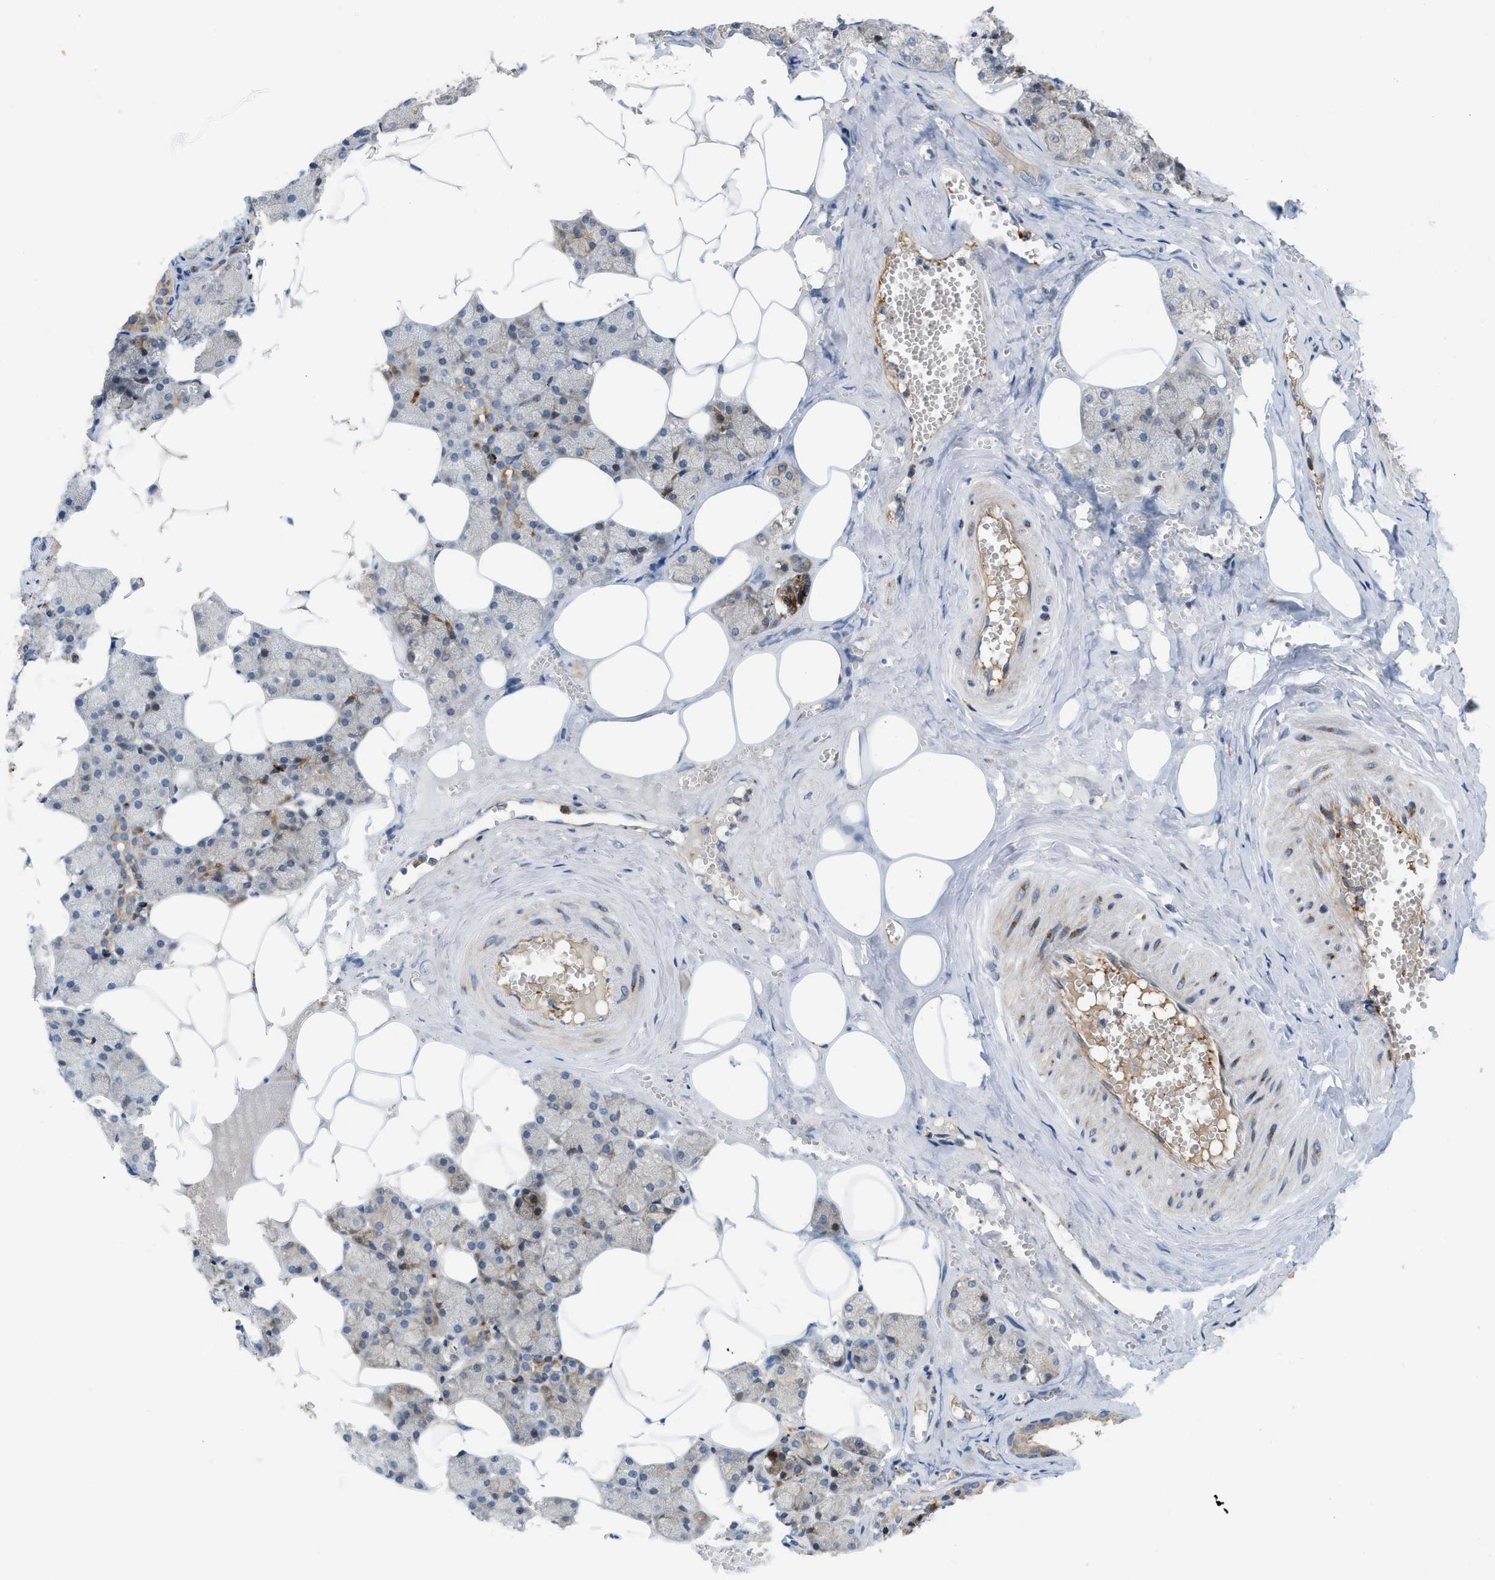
{"staining": {"intensity": "negative", "quantity": "none", "location": "none"}, "tissue": "salivary gland", "cell_type": "Glandular cells", "image_type": "normal", "snomed": [{"axis": "morphology", "description": "Normal tissue, NOS"}, {"axis": "topography", "description": "Salivary gland"}], "caption": "Immunohistochemical staining of unremarkable human salivary gland shows no significant positivity in glandular cells. (IHC, brightfield microscopy, high magnification).", "gene": "DIPK1A", "patient": {"sex": "male", "age": 62}}